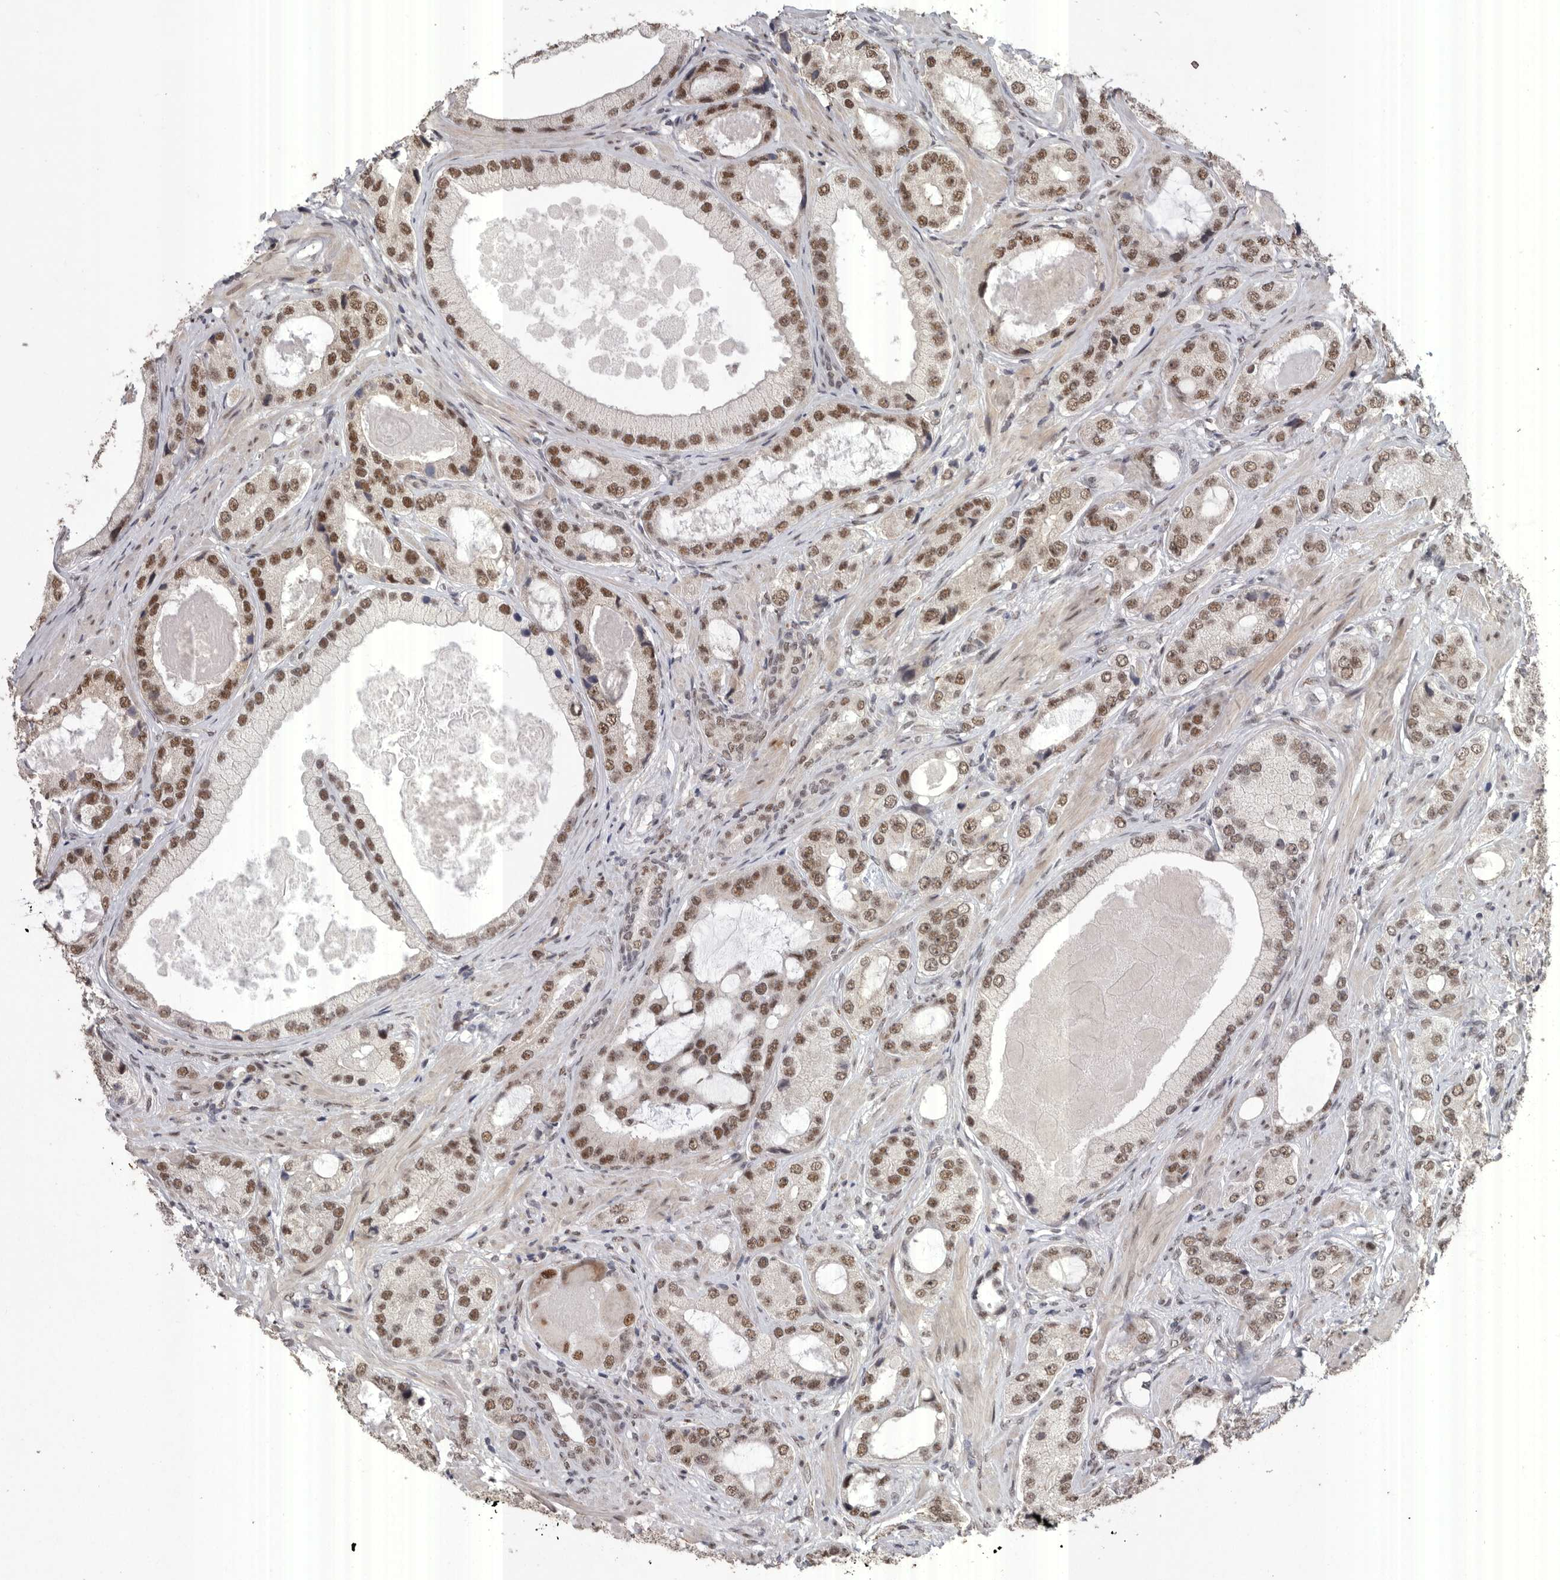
{"staining": {"intensity": "moderate", "quantity": ">75%", "location": "nuclear"}, "tissue": "prostate cancer", "cell_type": "Tumor cells", "image_type": "cancer", "snomed": [{"axis": "morphology", "description": "Normal tissue, NOS"}, {"axis": "morphology", "description": "Adenocarcinoma, High grade"}, {"axis": "topography", "description": "Prostate"}, {"axis": "topography", "description": "Peripheral nerve tissue"}], "caption": "Immunohistochemical staining of human prostate cancer (high-grade adenocarcinoma) demonstrates medium levels of moderate nuclear positivity in about >75% of tumor cells. The staining was performed using DAB (3,3'-diaminobenzidine) to visualize the protein expression in brown, while the nuclei were stained in blue with hematoxylin (Magnification: 20x).", "gene": "PPP1R10", "patient": {"sex": "male", "age": 59}}